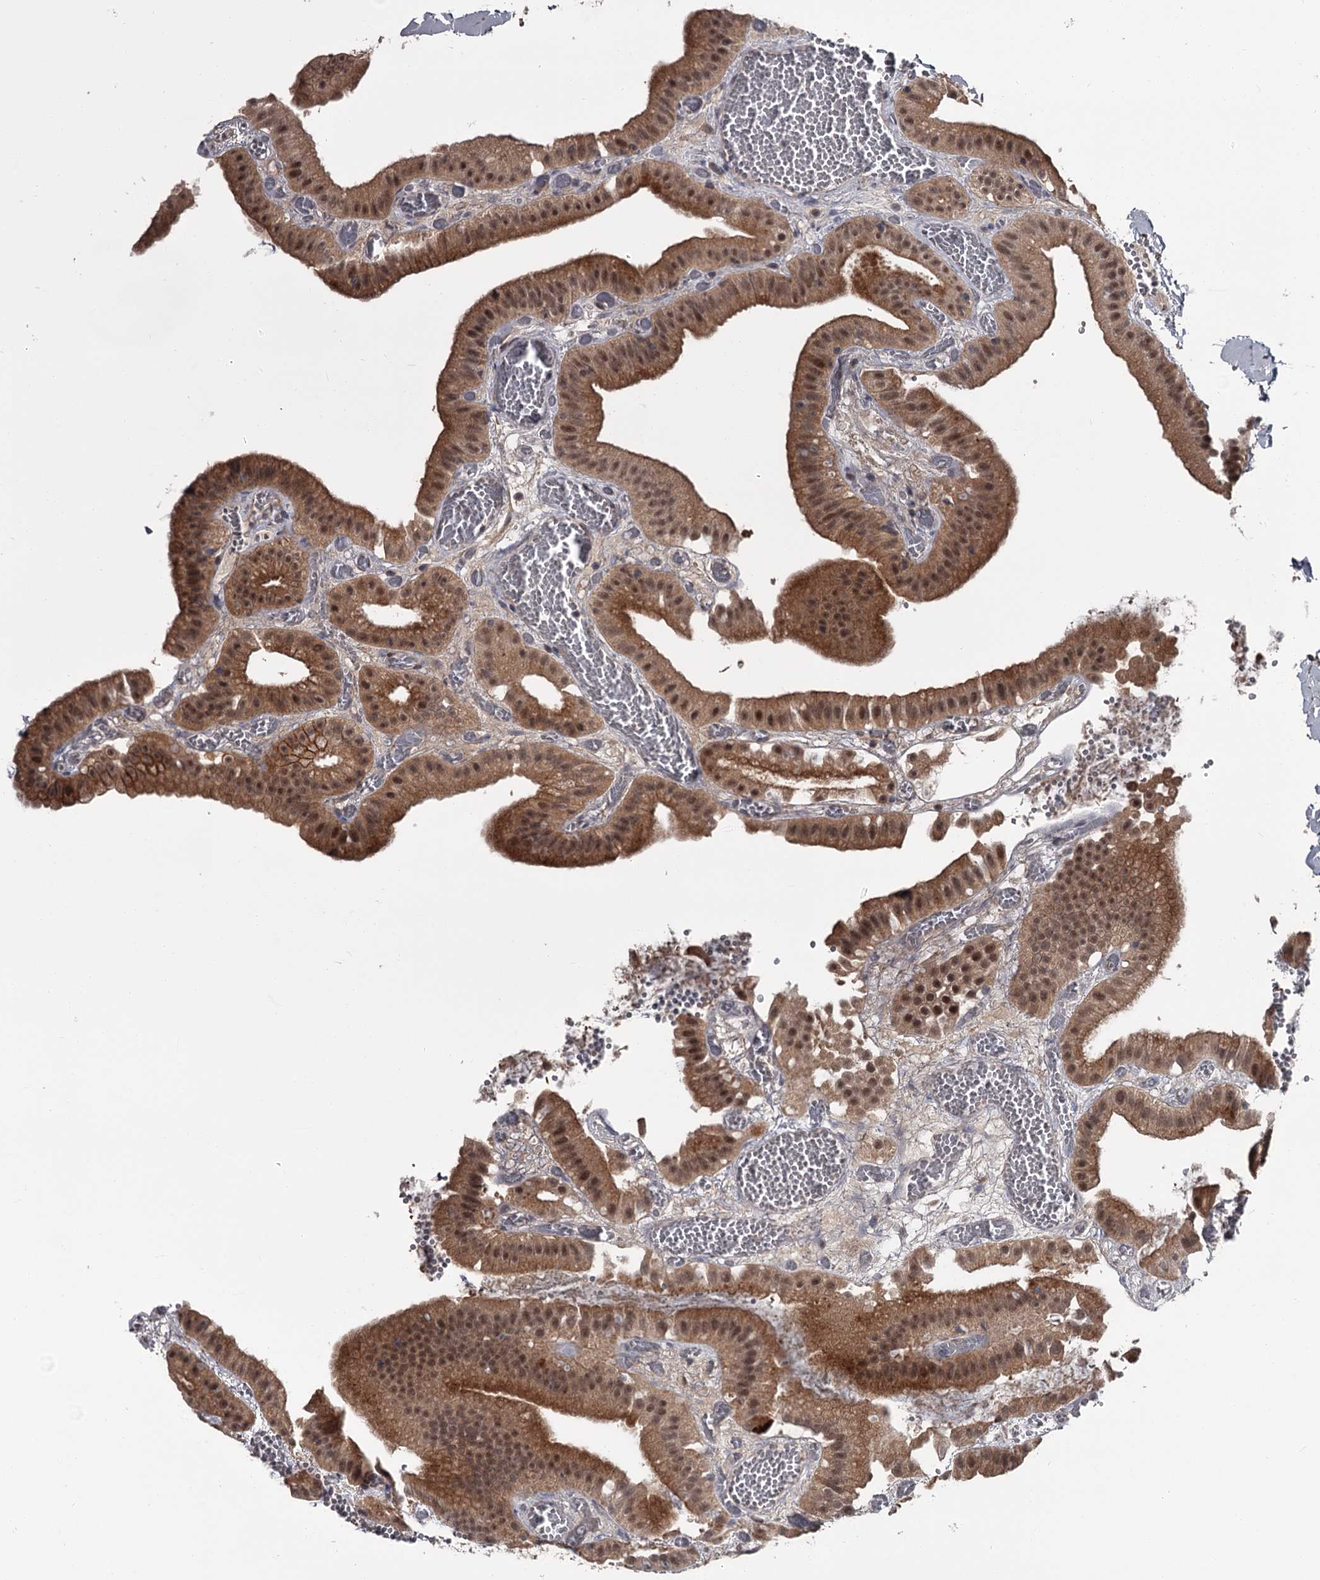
{"staining": {"intensity": "moderate", "quantity": ">75%", "location": "cytoplasmic/membranous,nuclear"}, "tissue": "gallbladder", "cell_type": "Glandular cells", "image_type": "normal", "snomed": [{"axis": "morphology", "description": "Normal tissue, NOS"}, {"axis": "topography", "description": "Gallbladder"}], "caption": "IHC image of normal gallbladder: human gallbladder stained using immunohistochemistry shows medium levels of moderate protein expression localized specifically in the cytoplasmic/membranous,nuclear of glandular cells, appearing as a cytoplasmic/membranous,nuclear brown color.", "gene": "CDC42EP2", "patient": {"sex": "female", "age": 64}}